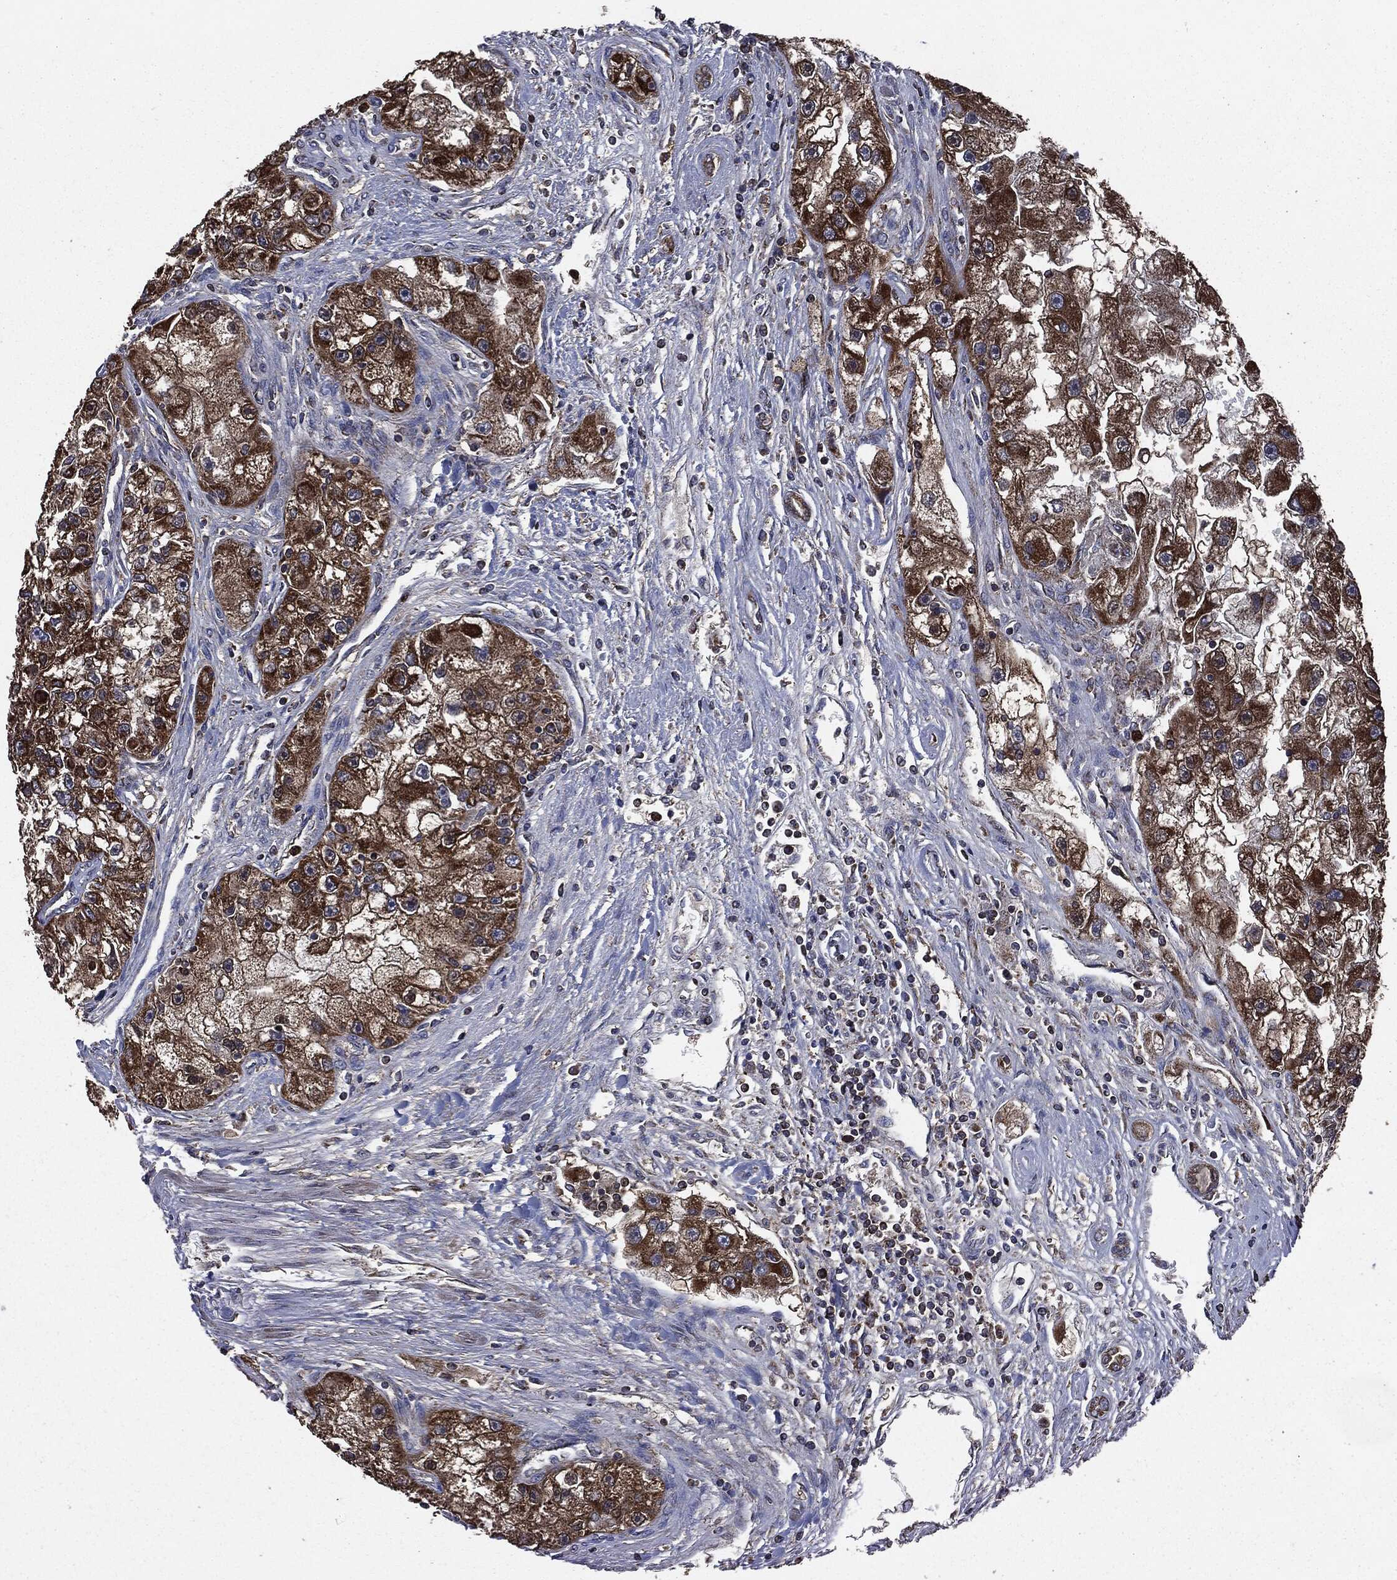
{"staining": {"intensity": "strong", "quantity": ">75%", "location": "cytoplasmic/membranous"}, "tissue": "renal cancer", "cell_type": "Tumor cells", "image_type": "cancer", "snomed": [{"axis": "morphology", "description": "Adenocarcinoma, NOS"}, {"axis": "topography", "description": "Kidney"}], "caption": "Immunohistochemical staining of renal adenocarcinoma demonstrates high levels of strong cytoplasmic/membranous protein expression in about >75% of tumor cells.", "gene": "MAPK6", "patient": {"sex": "male", "age": 63}}